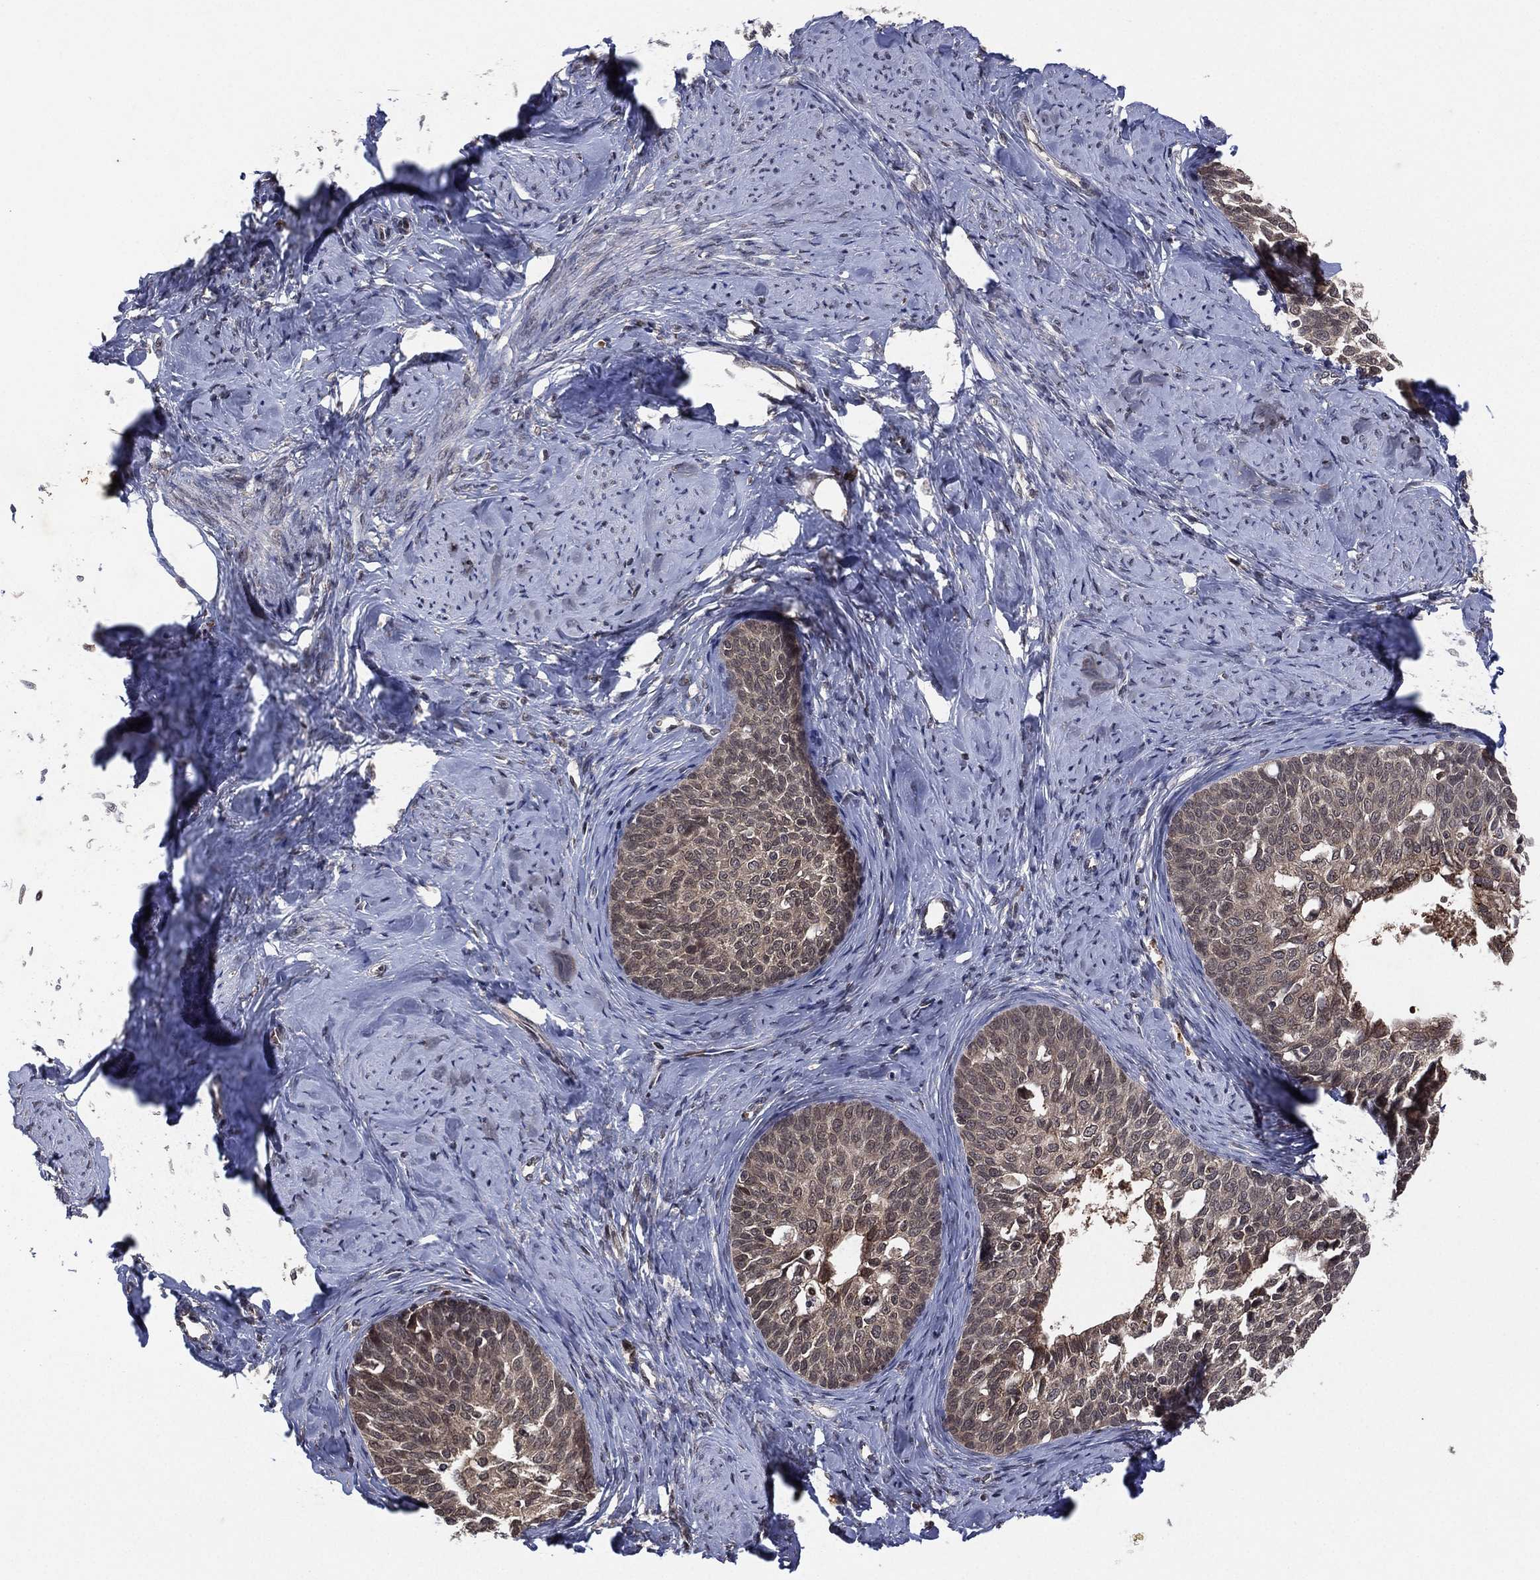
{"staining": {"intensity": "weak", "quantity": "<25%", "location": "cytoplasmic/membranous"}, "tissue": "cervical cancer", "cell_type": "Tumor cells", "image_type": "cancer", "snomed": [{"axis": "morphology", "description": "Squamous cell carcinoma, NOS"}, {"axis": "topography", "description": "Cervix"}], "caption": "This is a image of IHC staining of cervical cancer (squamous cell carcinoma), which shows no positivity in tumor cells.", "gene": "ATG4B", "patient": {"sex": "female", "age": 51}}